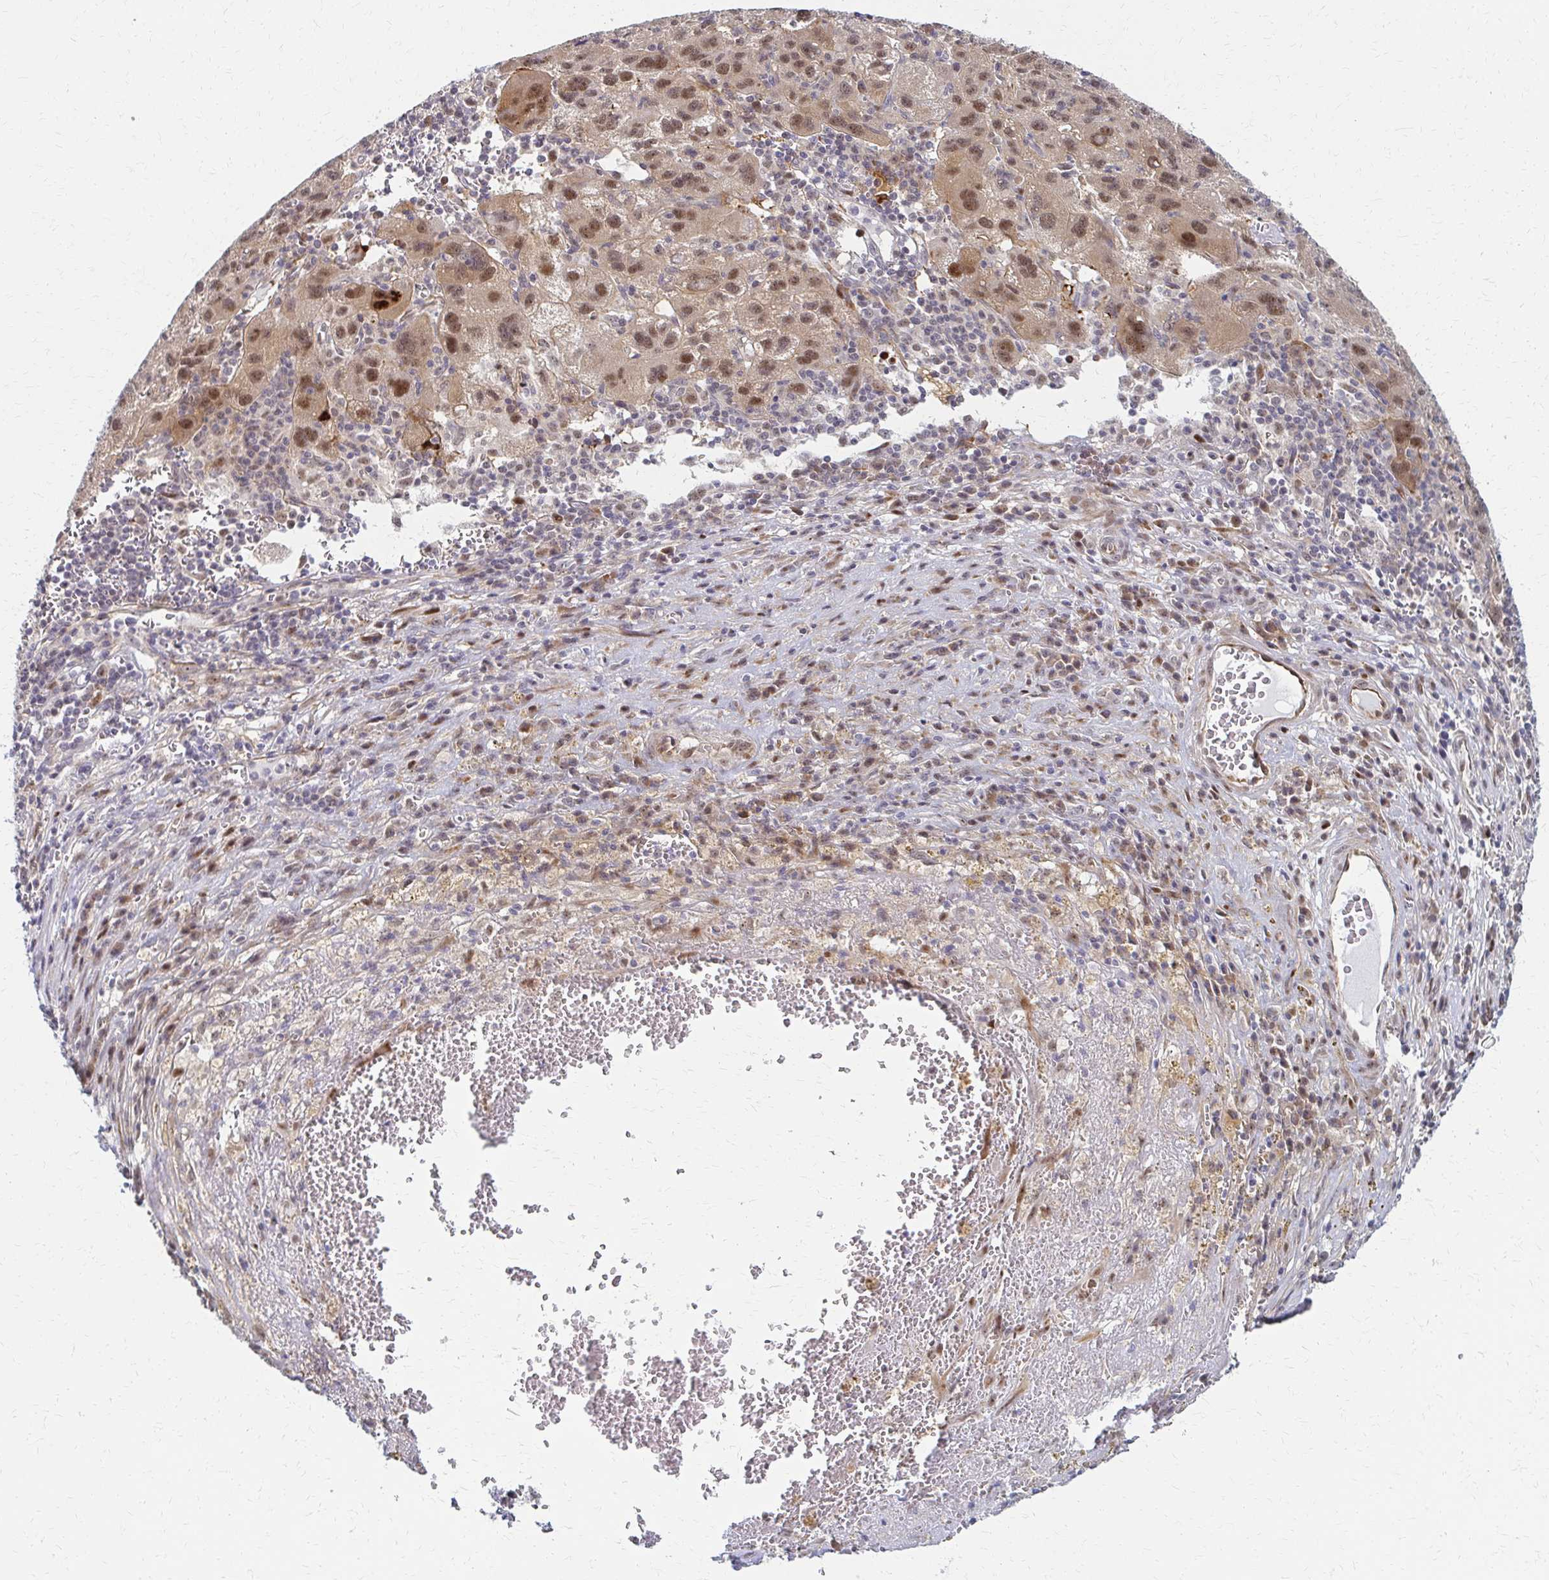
{"staining": {"intensity": "moderate", "quantity": ">75%", "location": "nuclear"}, "tissue": "liver cancer", "cell_type": "Tumor cells", "image_type": "cancer", "snomed": [{"axis": "morphology", "description": "Carcinoma, Hepatocellular, NOS"}, {"axis": "topography", "description": "Liver"}], "caption": "Immunohistochemistry image of human liver cancer (hepatocellular carcinoma) stained for a protein (brown), which exhibits medium levels of moderate nuclear staining in approximately >75% of tumor cells.", "gene": "PSMD7", "patient": {"sex": "female", "age": 77}}